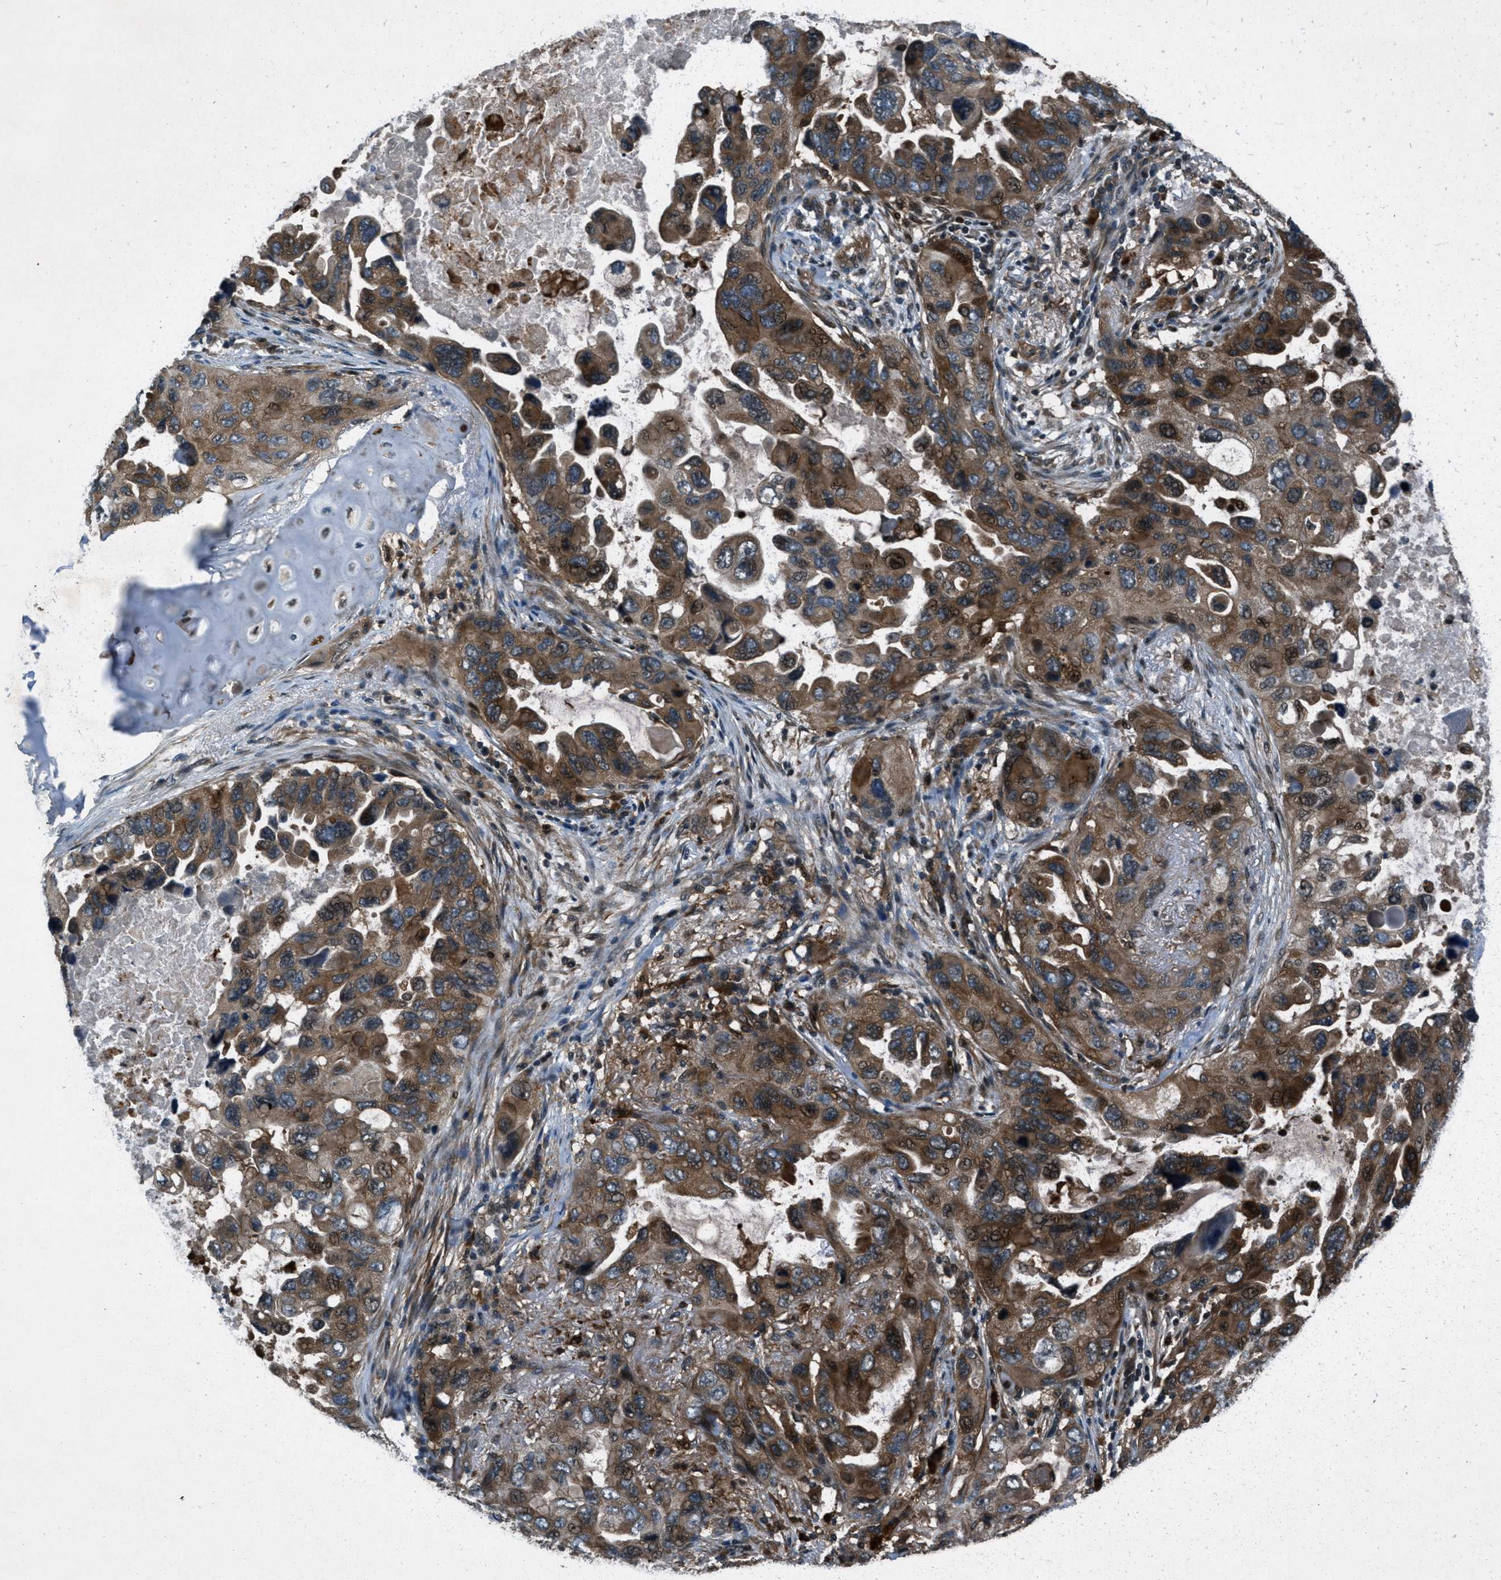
{"staining": {"intensity": "strong", "quantity": ">75%", "location": "cytoplasmic/membranous"}, "tissue": "lung cancer", "cell_type": "Tumor cells", "image_type": "cancer", "snomed": [{"axis": "morphology", "description": "Squamous cell carcinoma, NOS"}, {"axis": "topography", "description": "Lung"}], "caption": "Protein analysis of lung cancer tissue displays strong cytoplasmic/membranous positivity in about >75% of tumor cells.", "gene": "EPSTI1", "patient": {"sex": "female", "age": 73}}